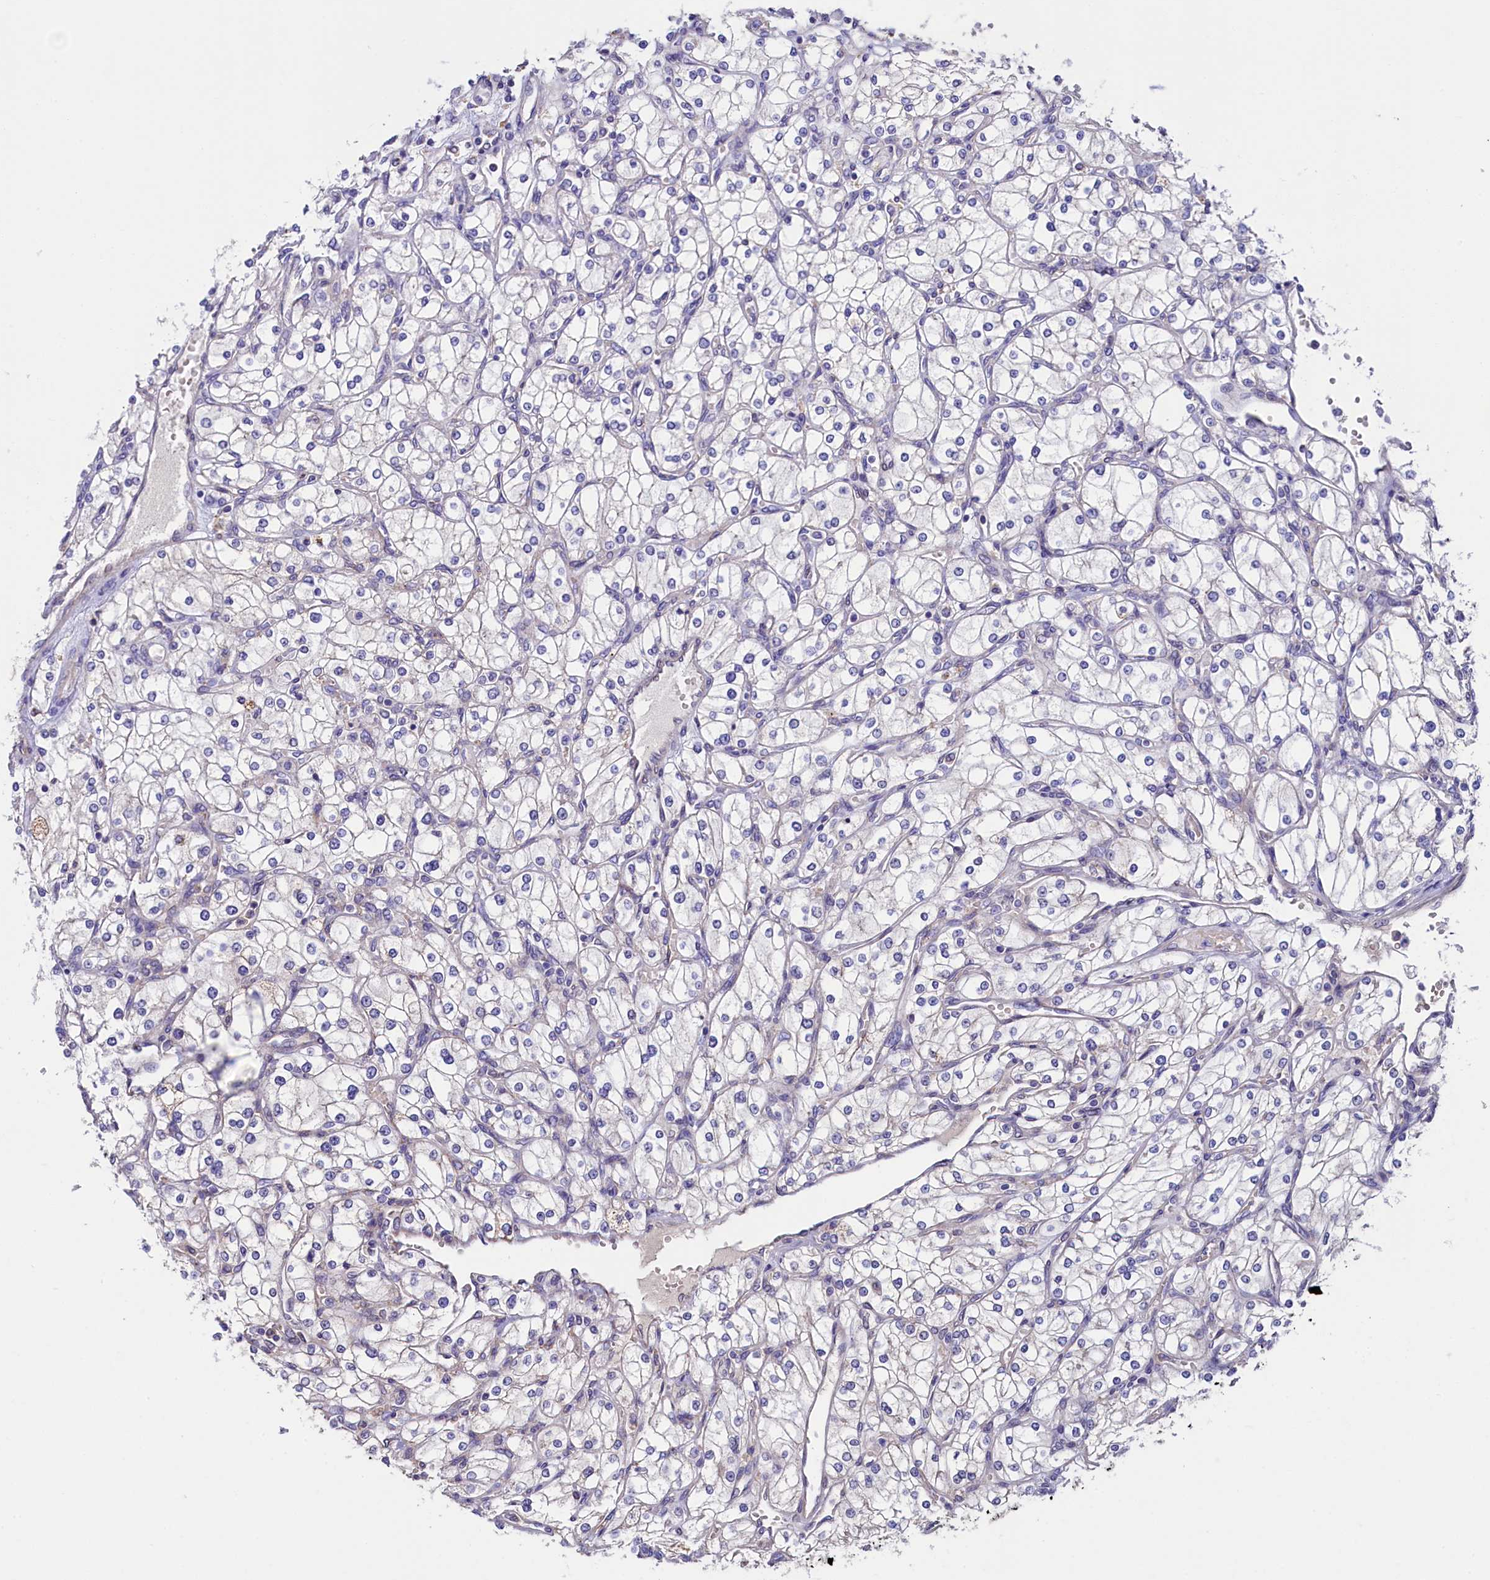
{"staining": {"intensity": "negative", "quantity": "none", "location": "none"}, "tissue": "renal cancer", "cell_type": "Tumor cells", "image_type": "cancer", "snomed": [{"axis": "morphology", "description": "Adenocarcinoma, NOS"}, {"axis": "topography", "description": "Kidney"}], "caption": "Tumor cells are negative for protein expression in human renal cancer.", "gene": "FLYWCH2", "patient": {"sex": "male", "age": 80}}